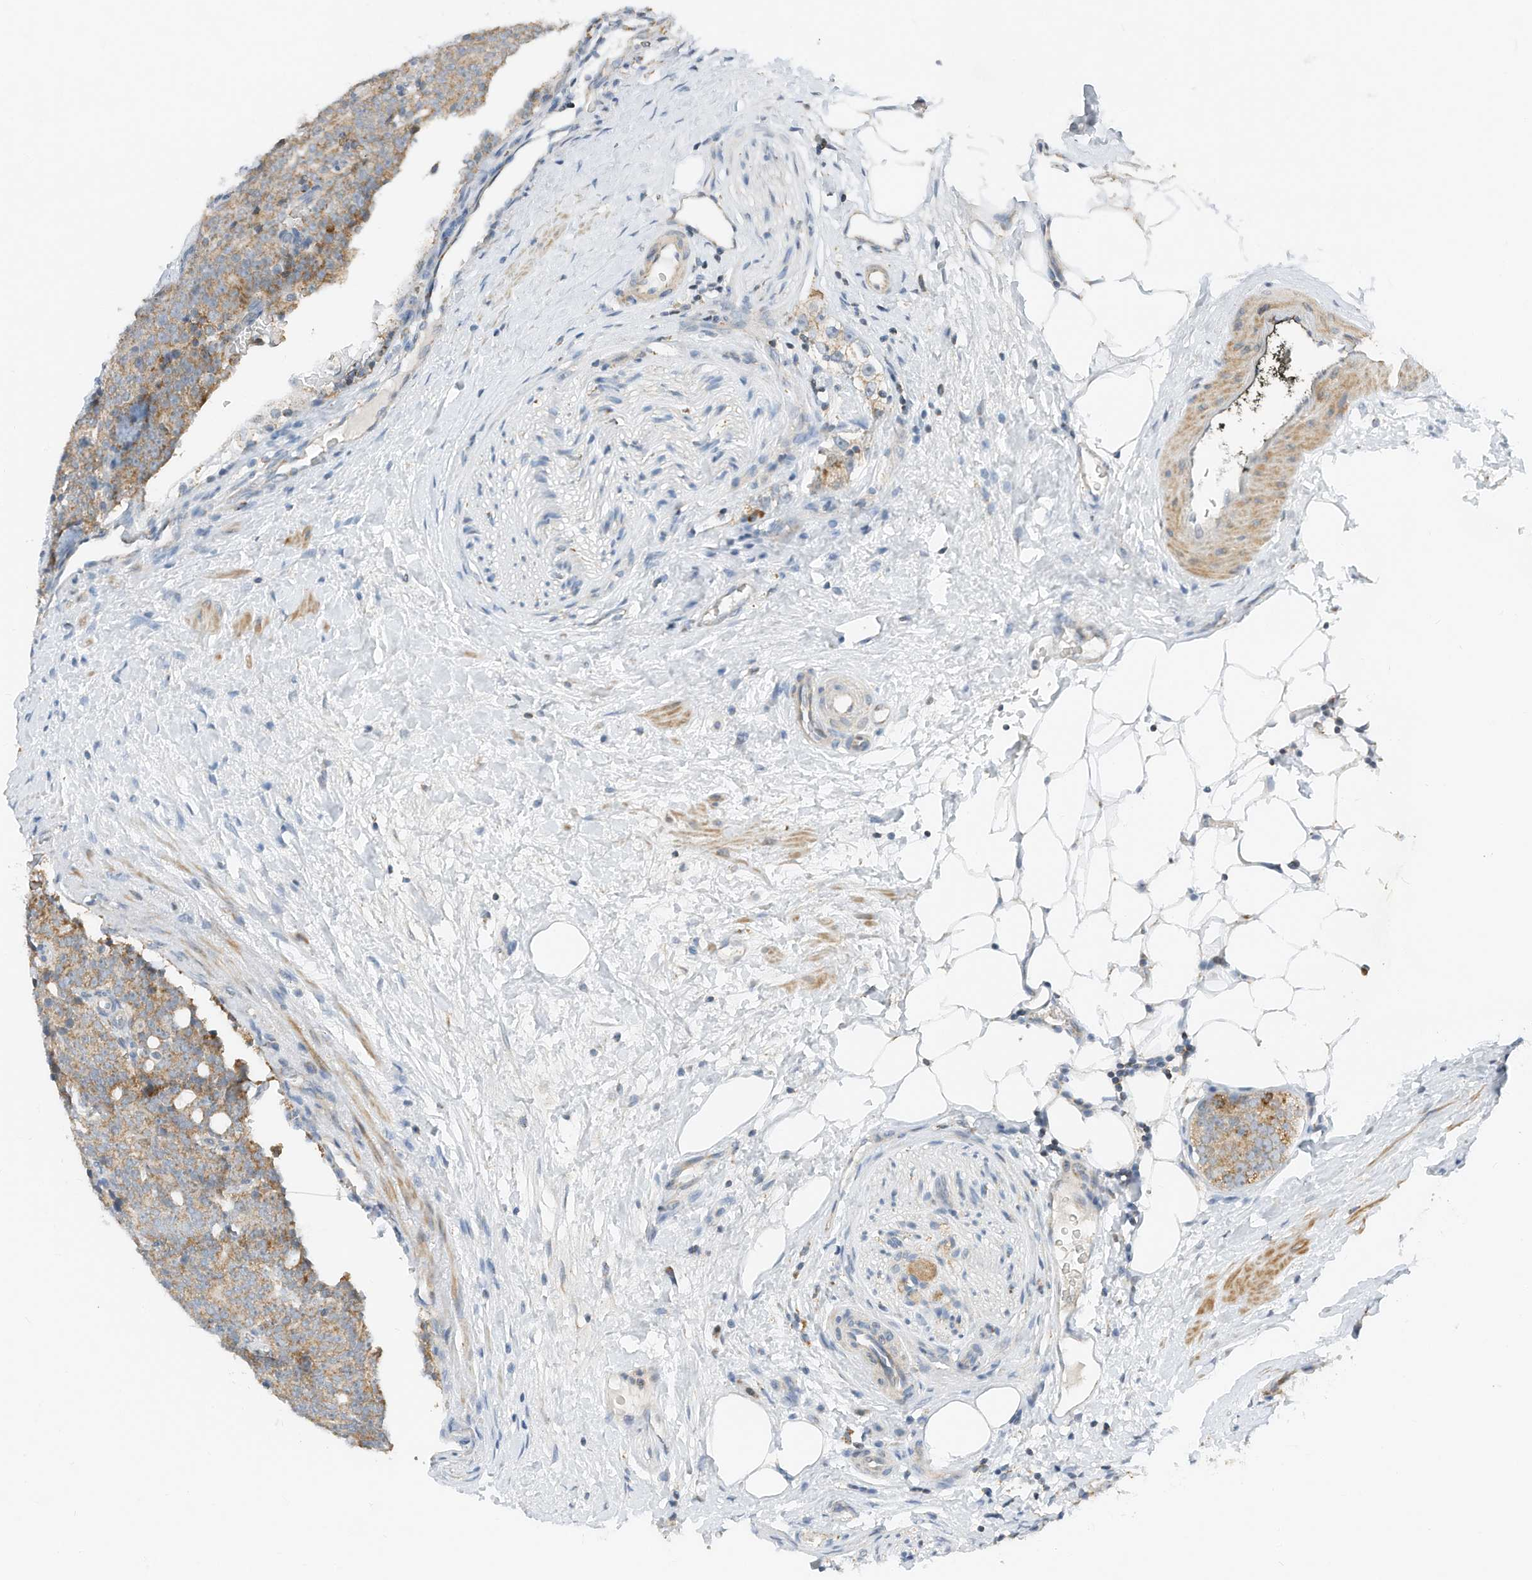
{"staining": {"intensity": "moderate", "quantity": ">75%", "location": "cytoplasmic/membranous"}, "tissue": "prostate cancer", "cell_type": "Tumor cells", "image_type": "cancer", "snomed": [{"axis": "morphology", "description": "Adenocarcinoma, High grade"}, {"axis": "topography", "description": "Prostate"}], "caption": "High-grade adenocarcinoma (prostate) stained with a brown dye shows moderate cytoplasmic/membranous positive staining in about >75% of tumor cells.", "gene": "RMND1", "patient": {"sex": "male", "age": 56}}